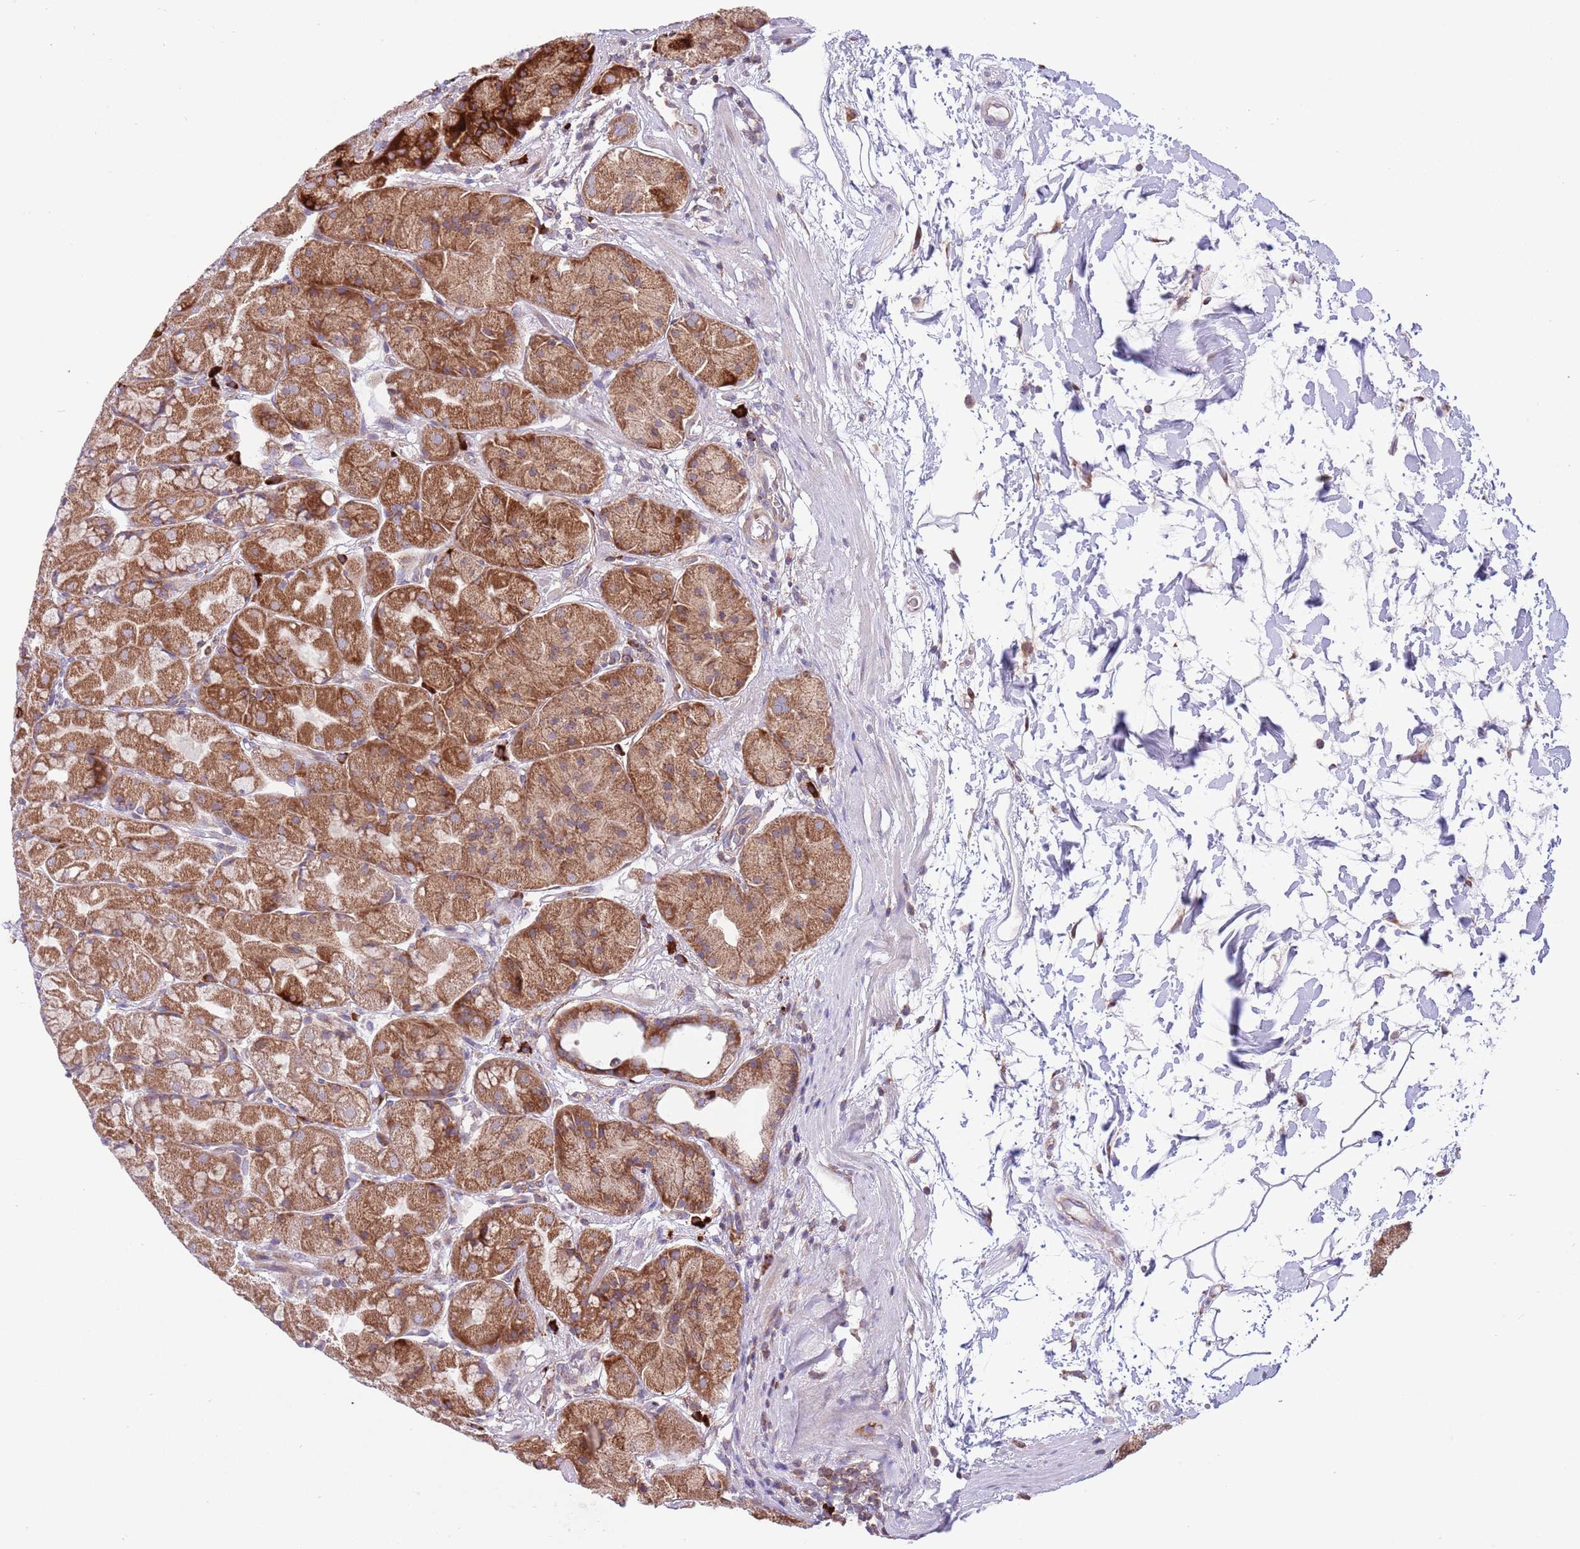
{"staining": {"intensity": "moderate", "quantity": ">75%", "location": "cytoplasmic/membranous"}, "tissue": "stomach", "cell_type": "Glandular cells", "image_type": "normal", "snomed": [{"axis": "morphology", "description": "Normal tissue, NOS"}, {"axis": "topography", "description": "Stomach"}], "caption": "Human stomach stained with a brown dye demonstrates moderate cytoplasmic/membranous positive expression in approximately >75% of glandular cells.", "gene": "DAND5", "patient": {"sex": "male", "age": 57}}